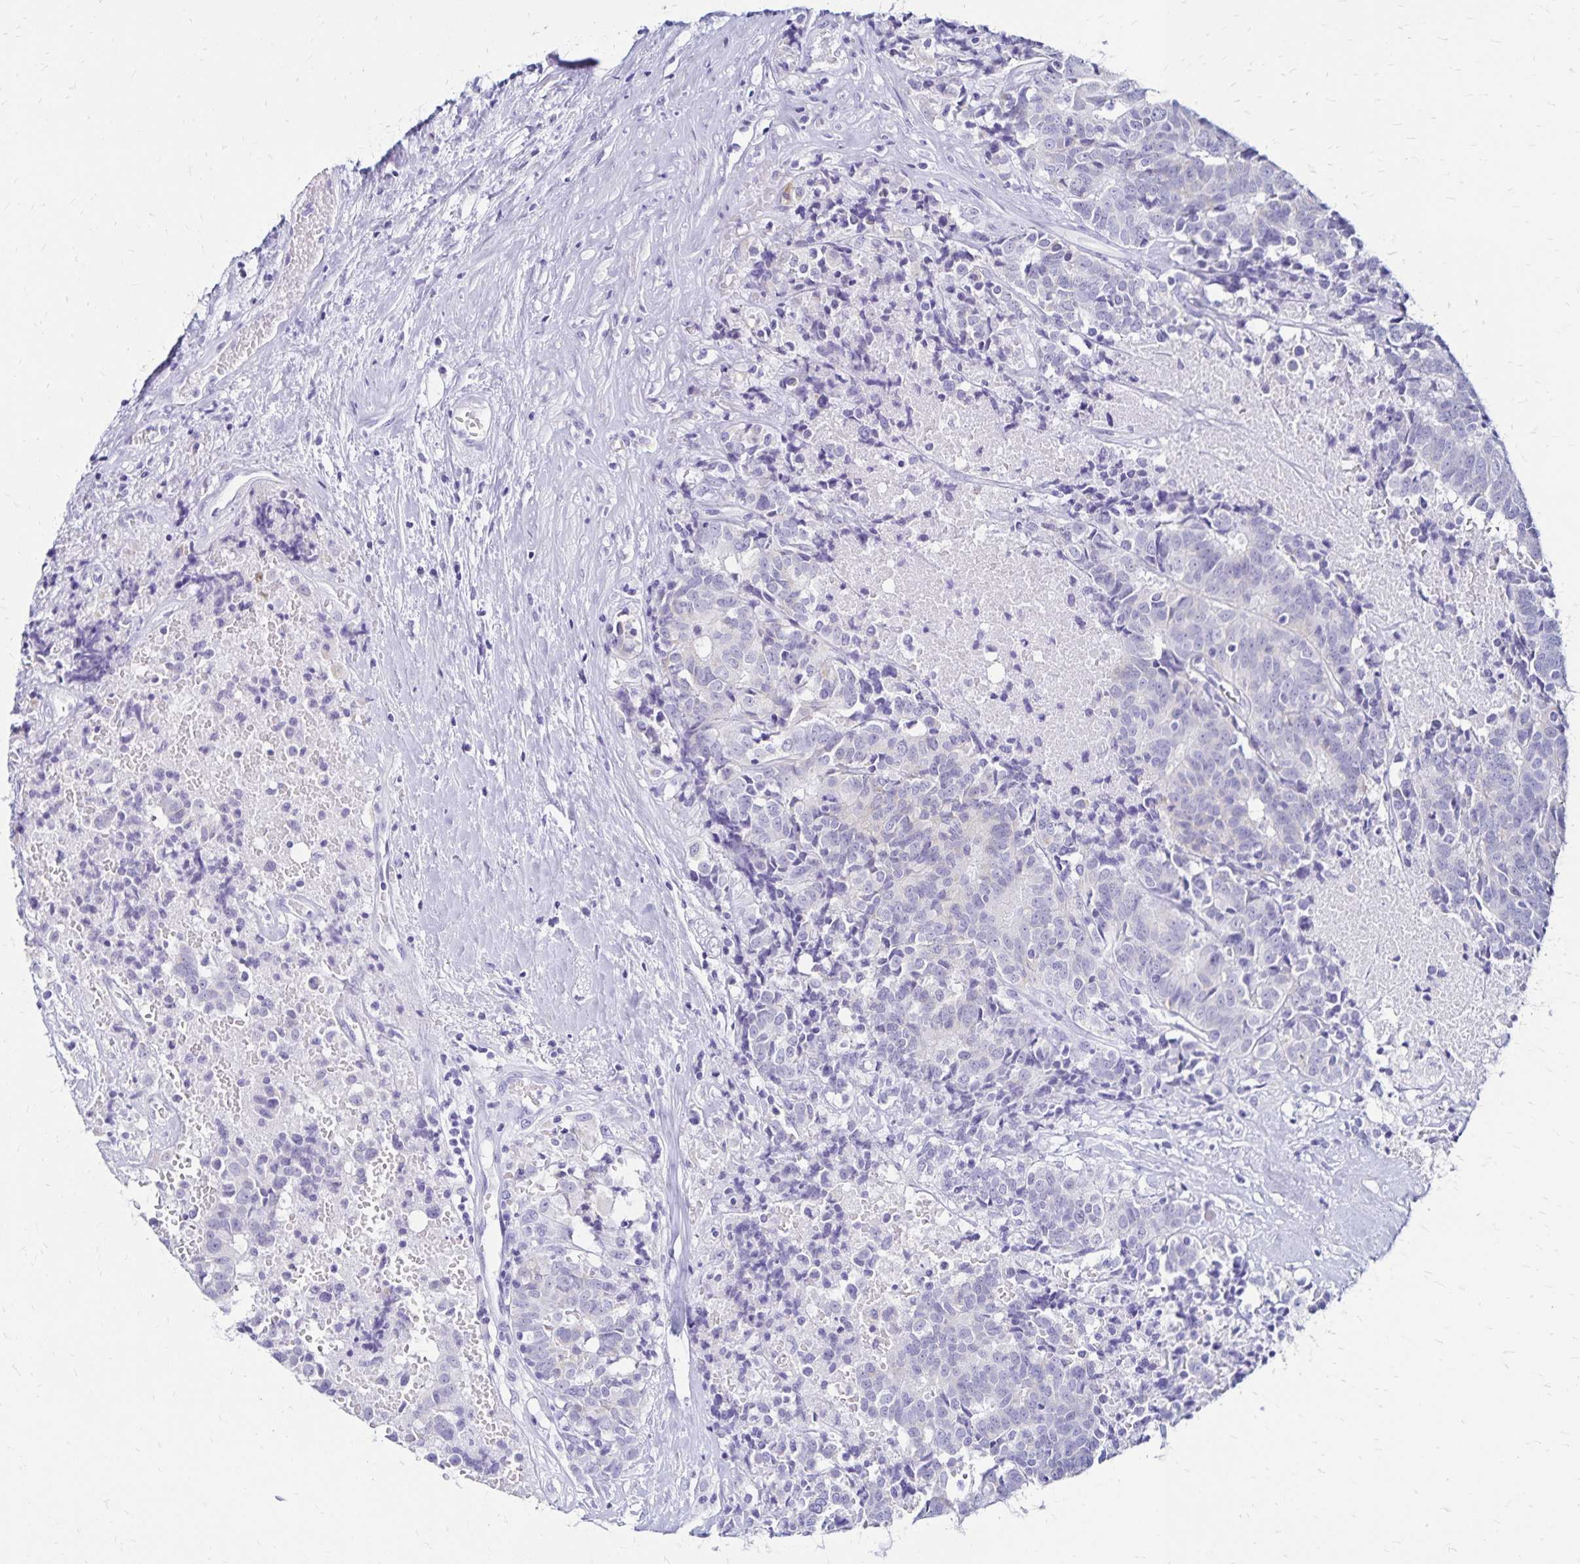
{"staining": {"intensity": "negative", "quantity": "none", "location": "none"}, "tissue": "prostate cancer", "cell_type": "Tumor cells", "image_type": "cancer", "snomed": [{"axis": "morphology", "description": "Adenocarcinoma, High grade"}, {"axis": "topography", "description": "Prostate and seminal vesicle, NOS"}], "caption": "A photomicrograph of high-grade adenocarcinoma (prostate) stained for a protein displays no brown staining in tumor cells.", "gene": "LIN28B", "patient": {"sex": "male", "age": 60}}